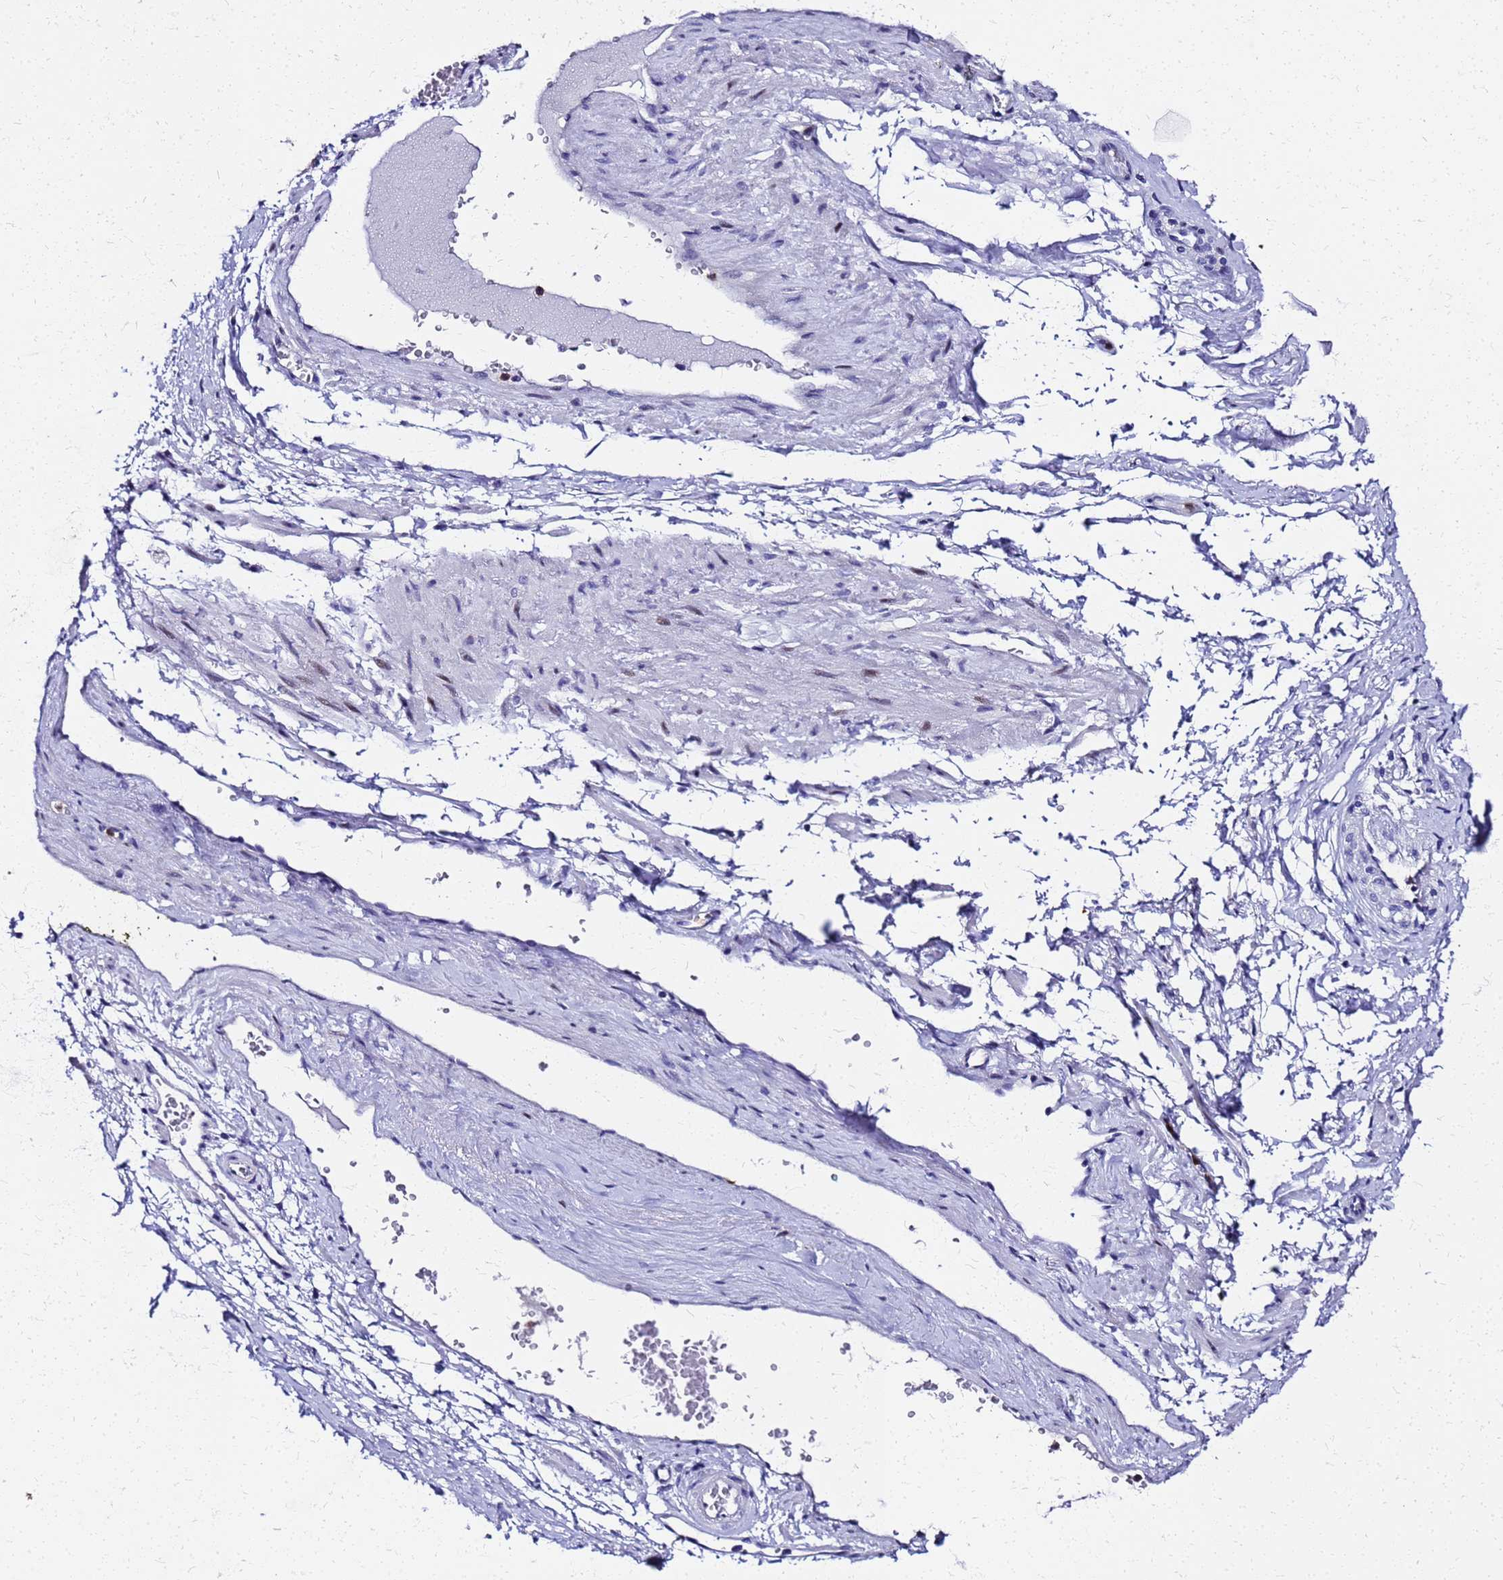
{"staining": {"intensity": "negative", "quantity": "none", "location": "none"}, "tissue": "adipose tissue", "cell_type": "Adipocytes", "image_type": "normal", "snomed": [{"axis": "morphology", "description": "Normal tissue, NOS"}, {"axis": "morphology", "description": "Adenocarcinoma, Low grade"}, {"axis": "topography", "description": "Prostate"}, {"axis": "topography", "description": "Peripheral nerve tissue"}], "caption": "Immunohistochemistry micrograph of normal adipose tissue: human adipose tissue stained with DAB demonstrates no significant protein staining in adipocytes.", "gene": "SMIM21", "patient": {"sex": "male", "age": 63}}